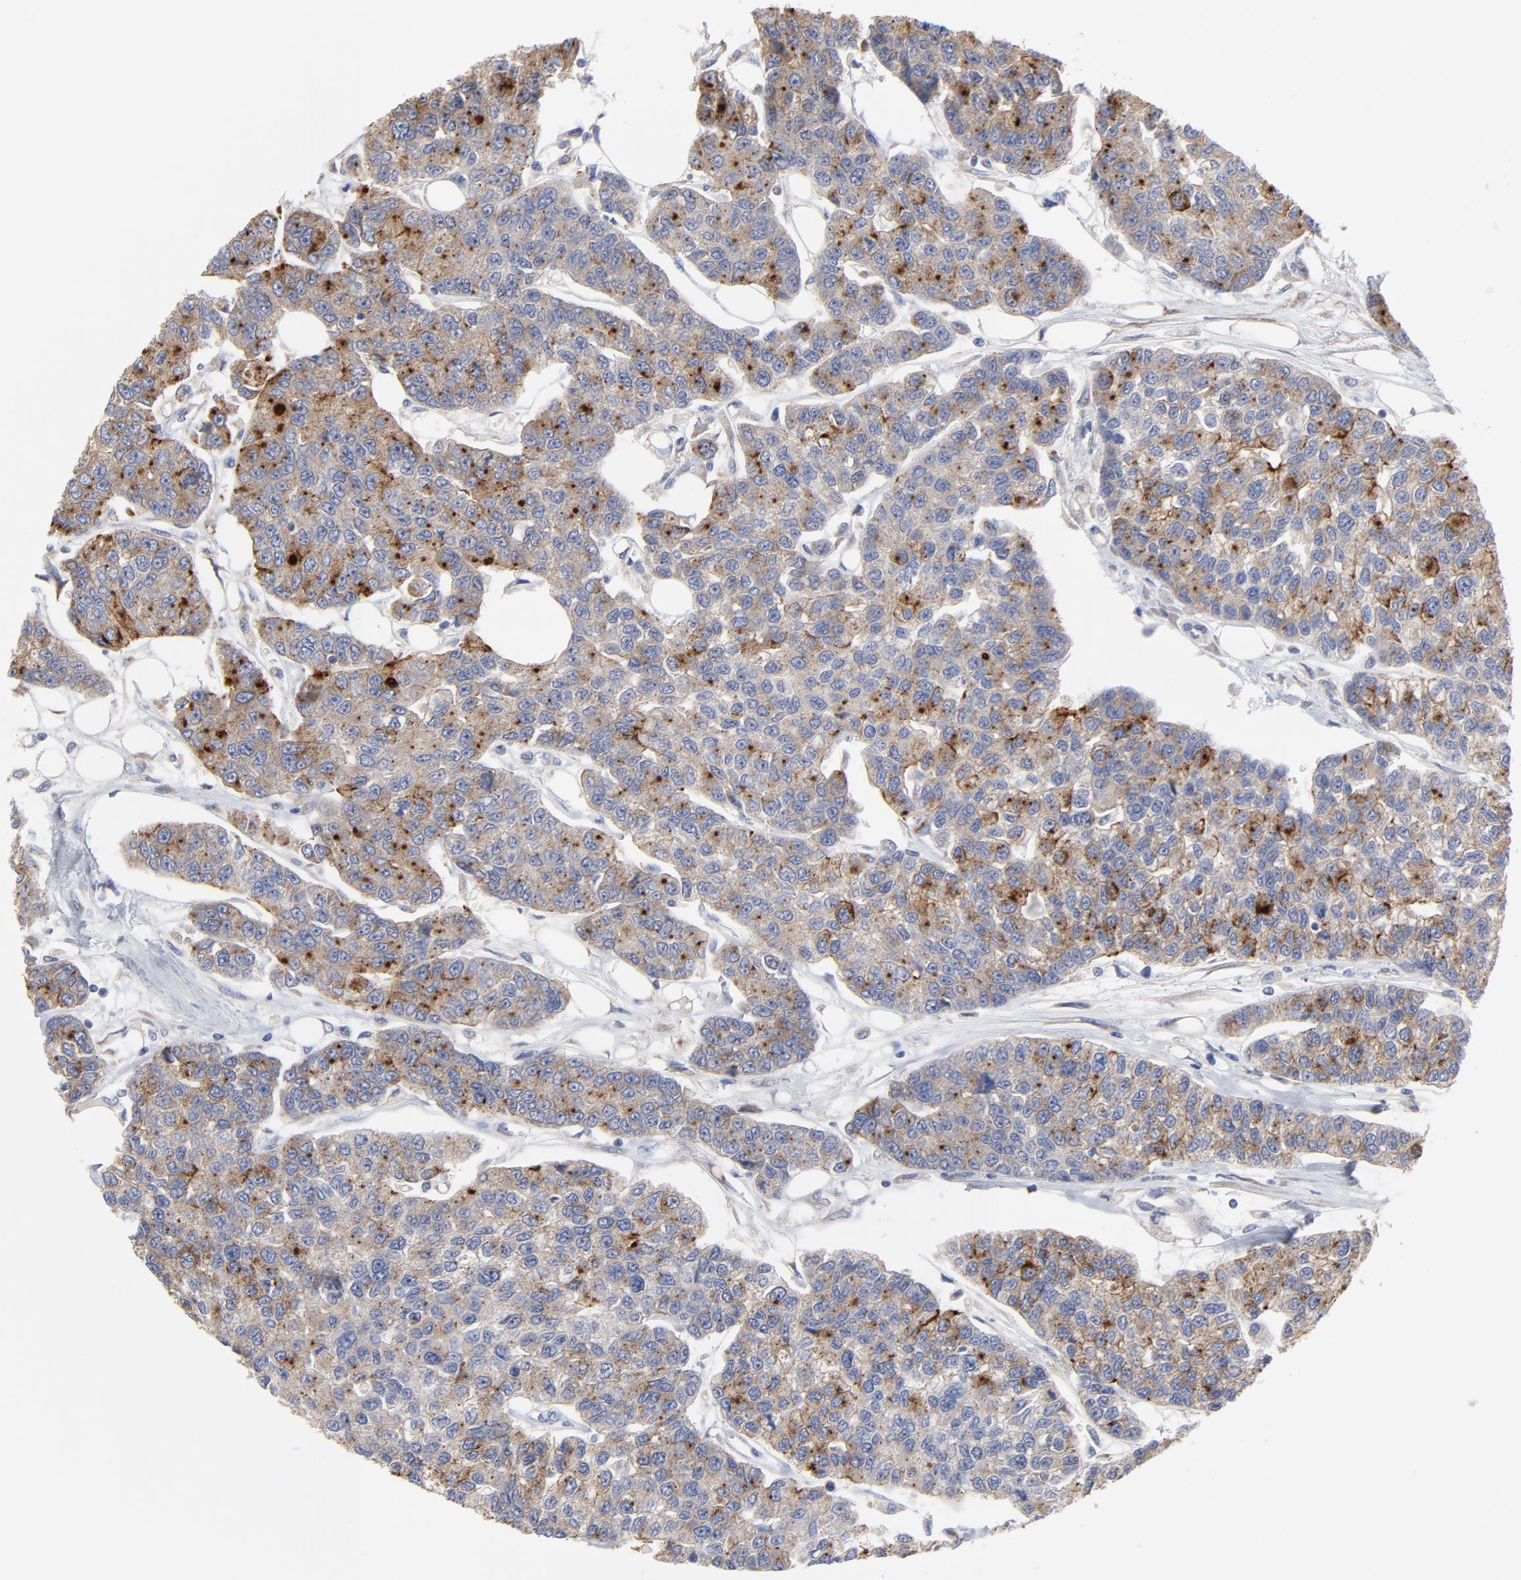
{"staining": {"intensity": "moderate", "quantity": ">75%", "location": "cytoplasmic/membranous"}, "tissue": "breast cancer", "cell_type": "Tumor cells", "image_type": "cancer", "snomed": [{"axis": "morphology", "description": "Duct carcinoma"}, {"axis": "topography", "description": "Breast"}], "caption": "Immunohistochemical staining of human breast intraductal carcinoma exhibits medium levels of moderate cytoplasmic/membranous protein positivity in about >75% of tumor cells.", "gene": "CPE", "patient": {"sex": "female", "age": 51}}